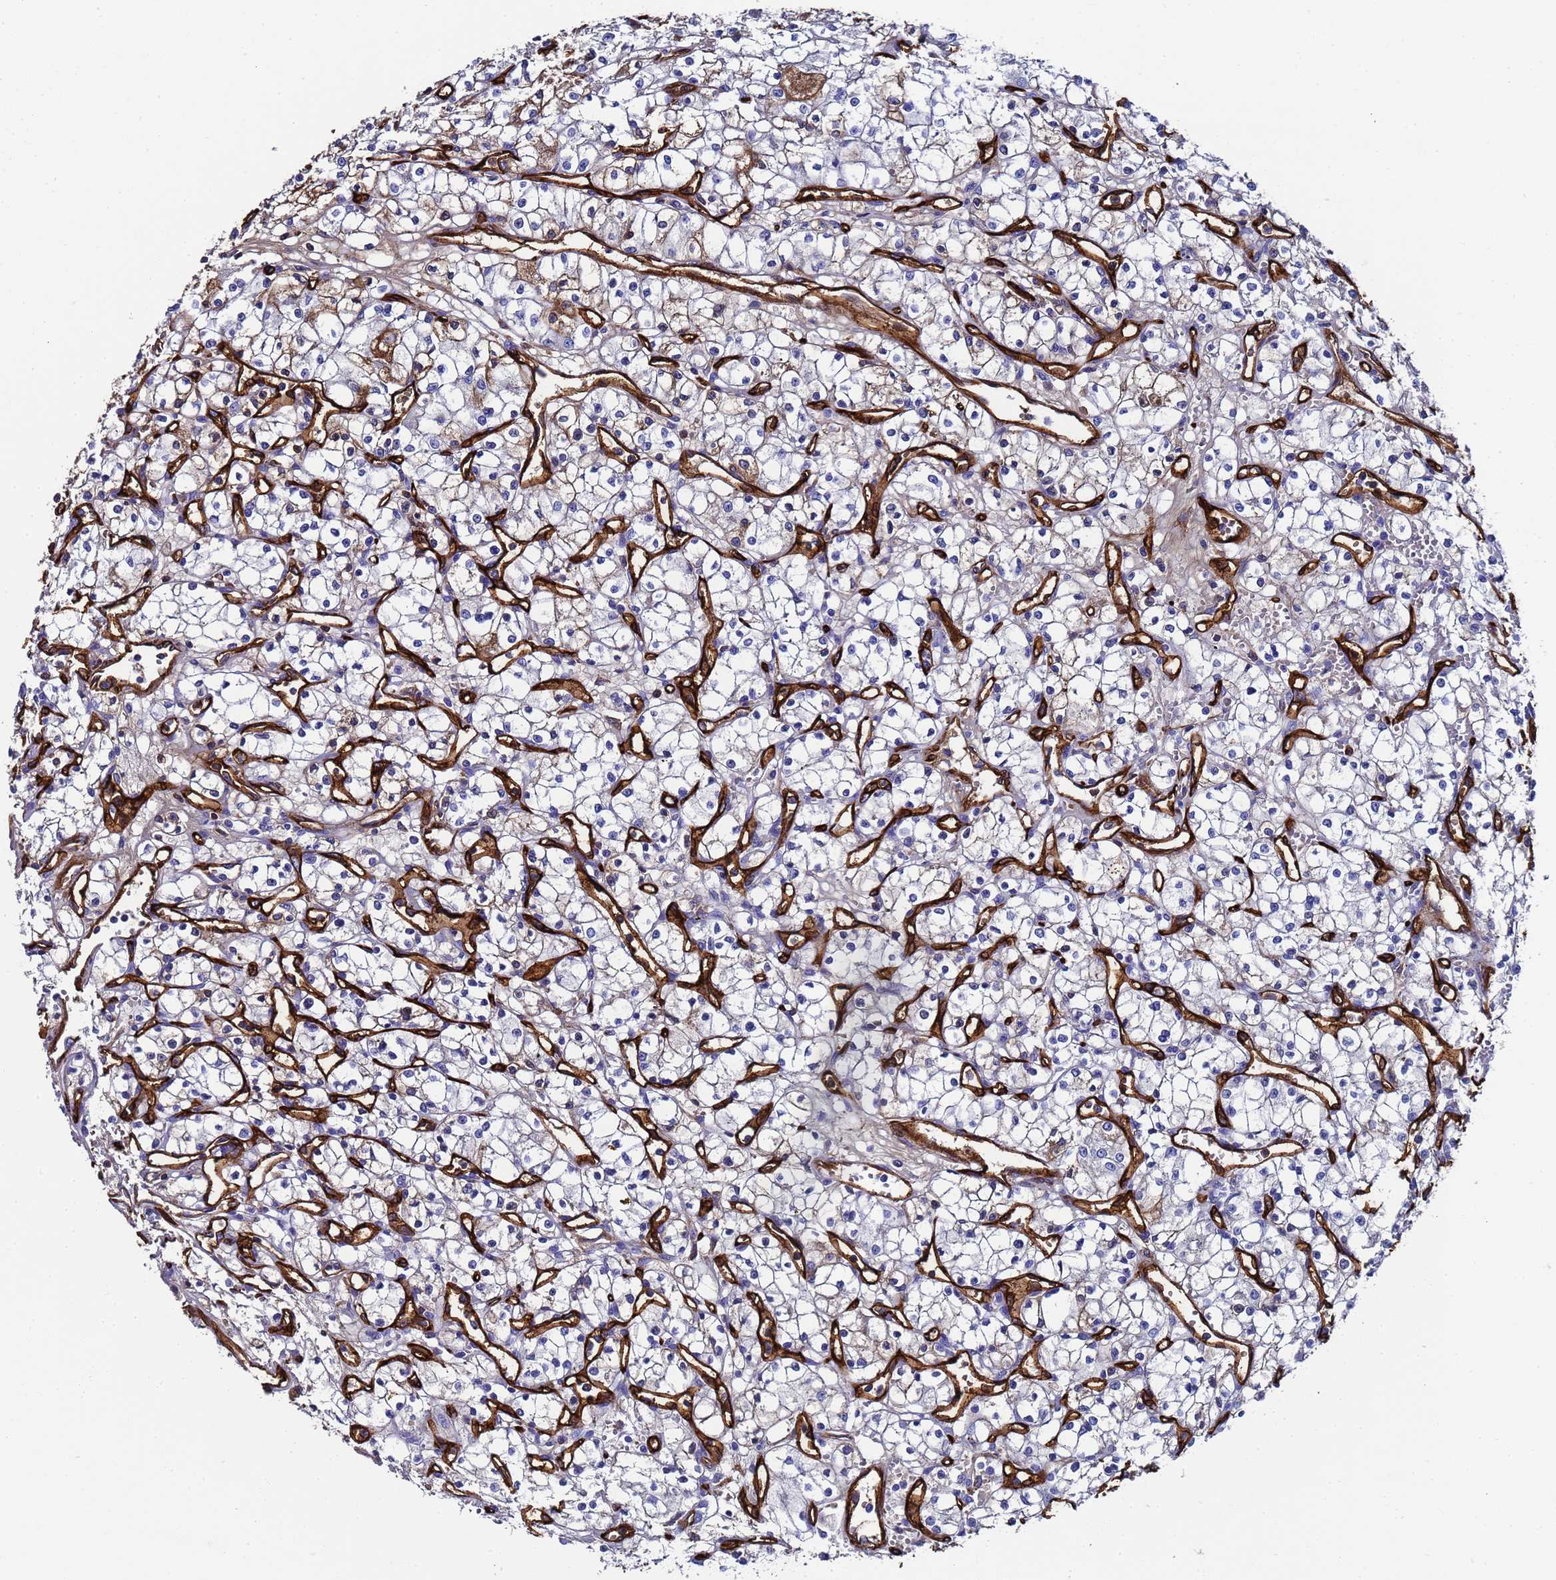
{"staining": {"intensity": "negative", "quantity": "none", "location": "none"}, "tissue": "renal cancer", "cell_type": "Tumor cells", "image_type": "cancer", "snomed": [{"axis": "morphology", "description": "Adenocarcinoma, NOS"}, {"axis": "topography", "description": "Kidney"}], "caption": "Tumor cells are negative for protein expression in human adenocarcinoma (renal). (Immunohistochemistry, brightfield microscopy, high magnification).", "gene": "ADIPOQ", "patient": {"sex": "male", "age": 59}}